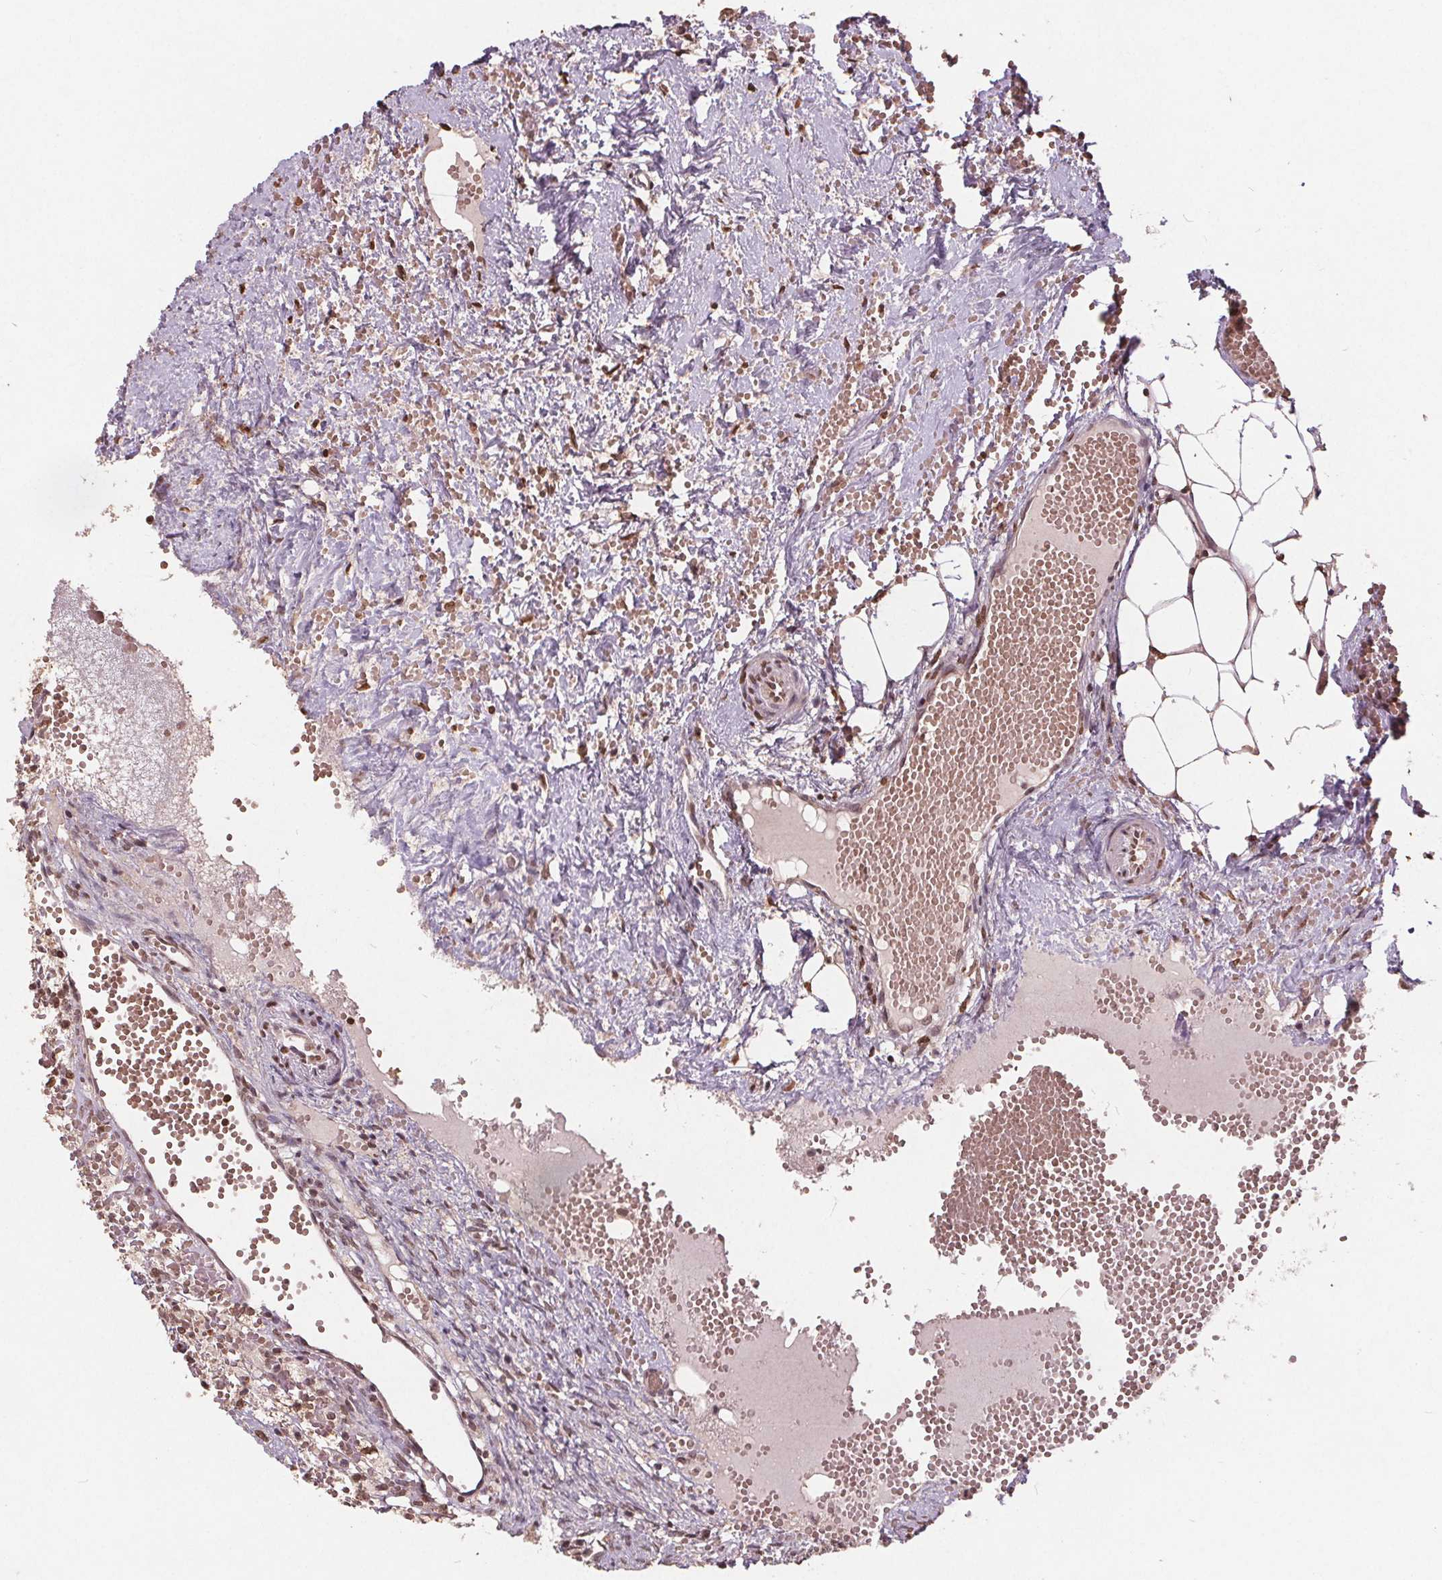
{"staining": {"intensity": "weak", "quantity": ">75%", "location": "cytoplasmic/membranous,nuclear"}, "tissue": "ovary", "cell_type": "Follicle cells", "image_type": "normal", "snomed": [{"axis": "morphology", "description": "Normal tissue, NOS"}, {"axis": "topography", "description": "Ovary"}], "caption": "IHC image of unremarkable ovary stained for a protein (brown), which demonstrates low levels of weak cytoplasmic/membranous,nuclear expression in approximately >75% of follicle cells.", "gene": "HIF1AN", "patient": {"sex": "female", "age": 46}}